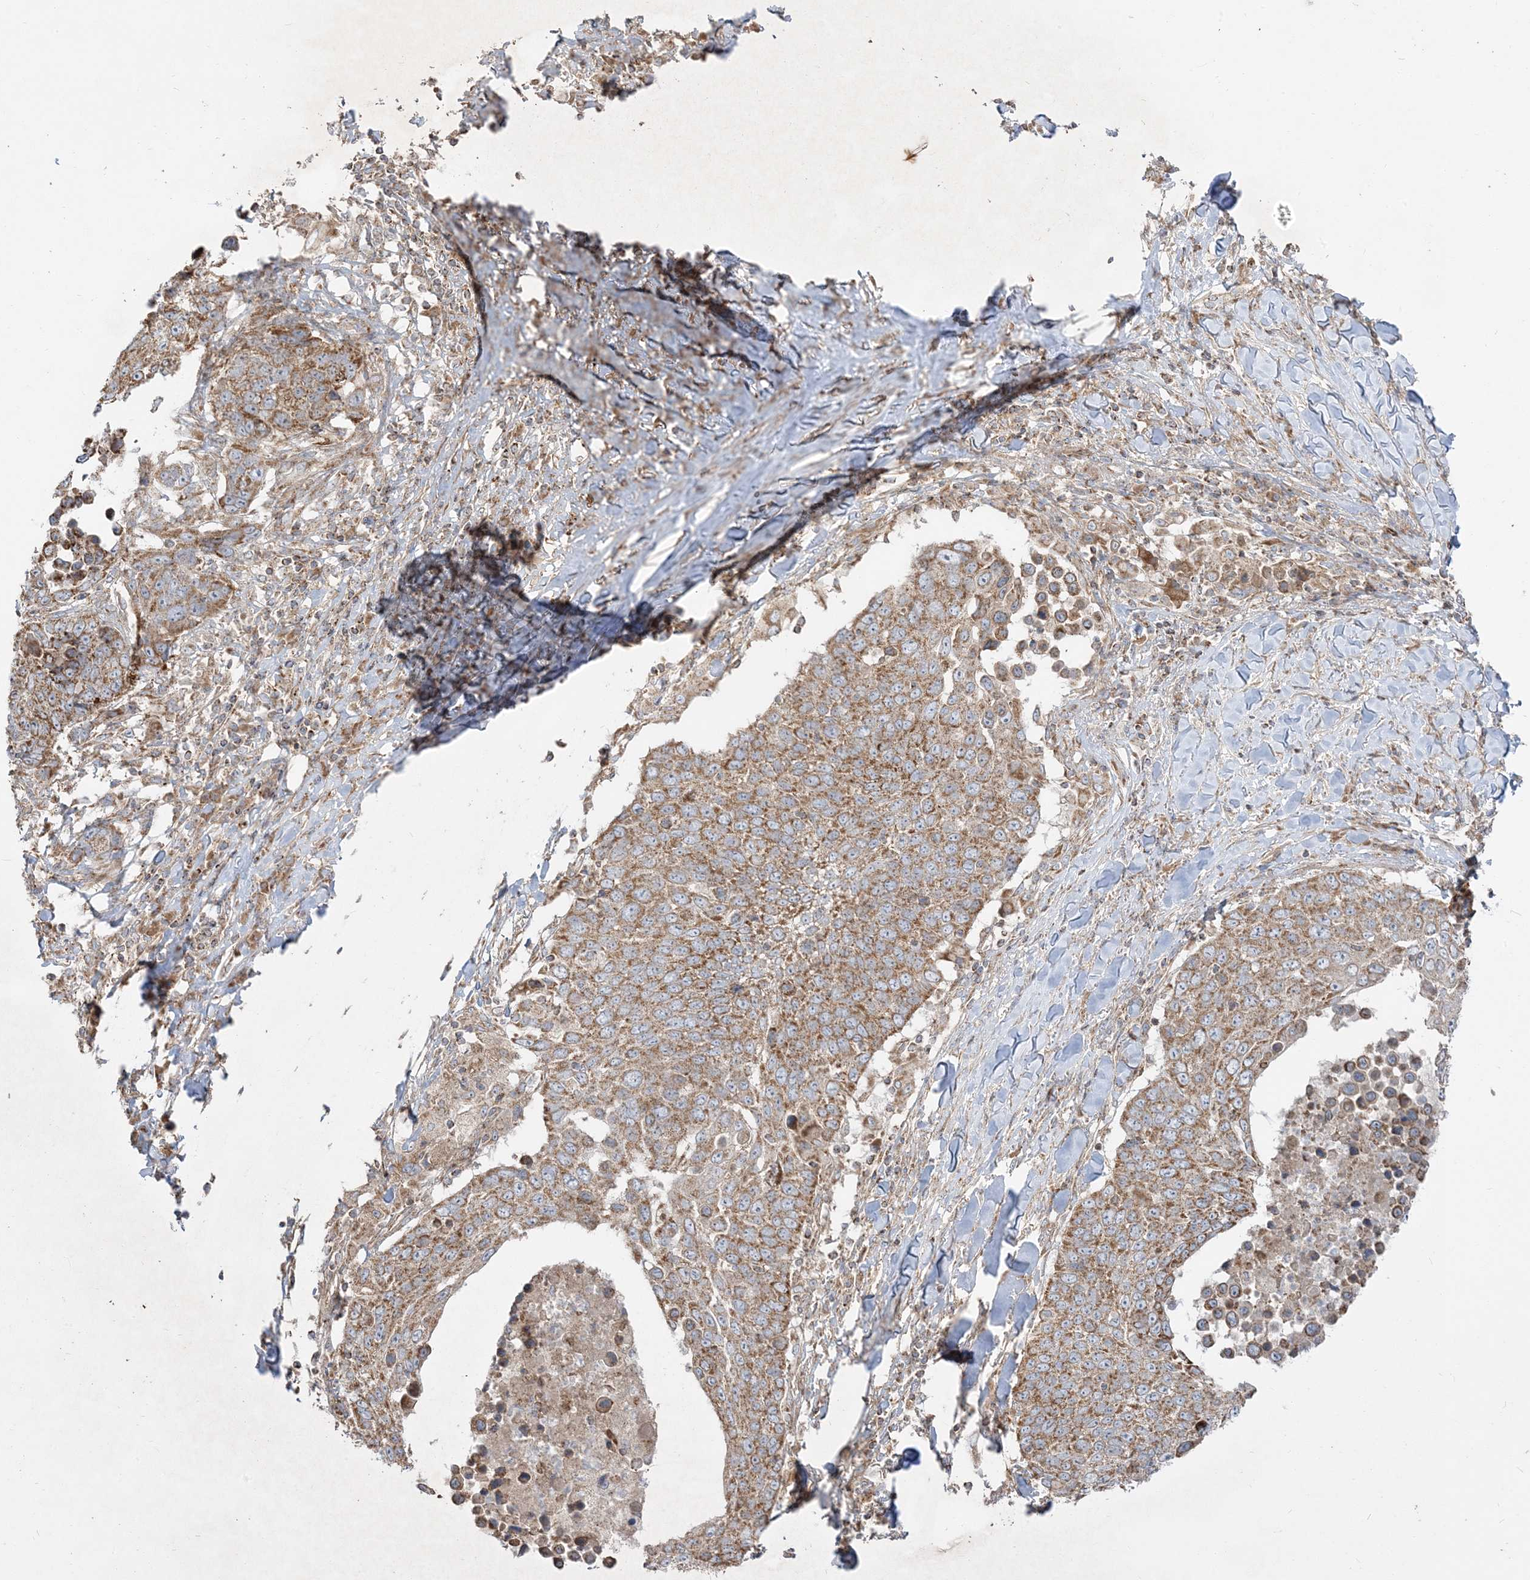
{"staining": {"intensity": "moderate", "quantity": ">75%", "location": "cytoplasmic/membranous"}, "tissue": "lung cancer", "cell_type": "Tumor cells", "image_type": "cancer", "snomed": [{"axis": "morphology", "description": "Squamous cell carcinoma, NOS"}, {"axis": "topography", "description": "Lung"}], "caption": "Protein analysis of squamous cell carcinoma (lung) tissue exhibits moderate cytoplasmic/membranous staining in approximately >75% of tumor cells.", "gene": "AARS2", "patient": {"sex": "male", "age": 66}}